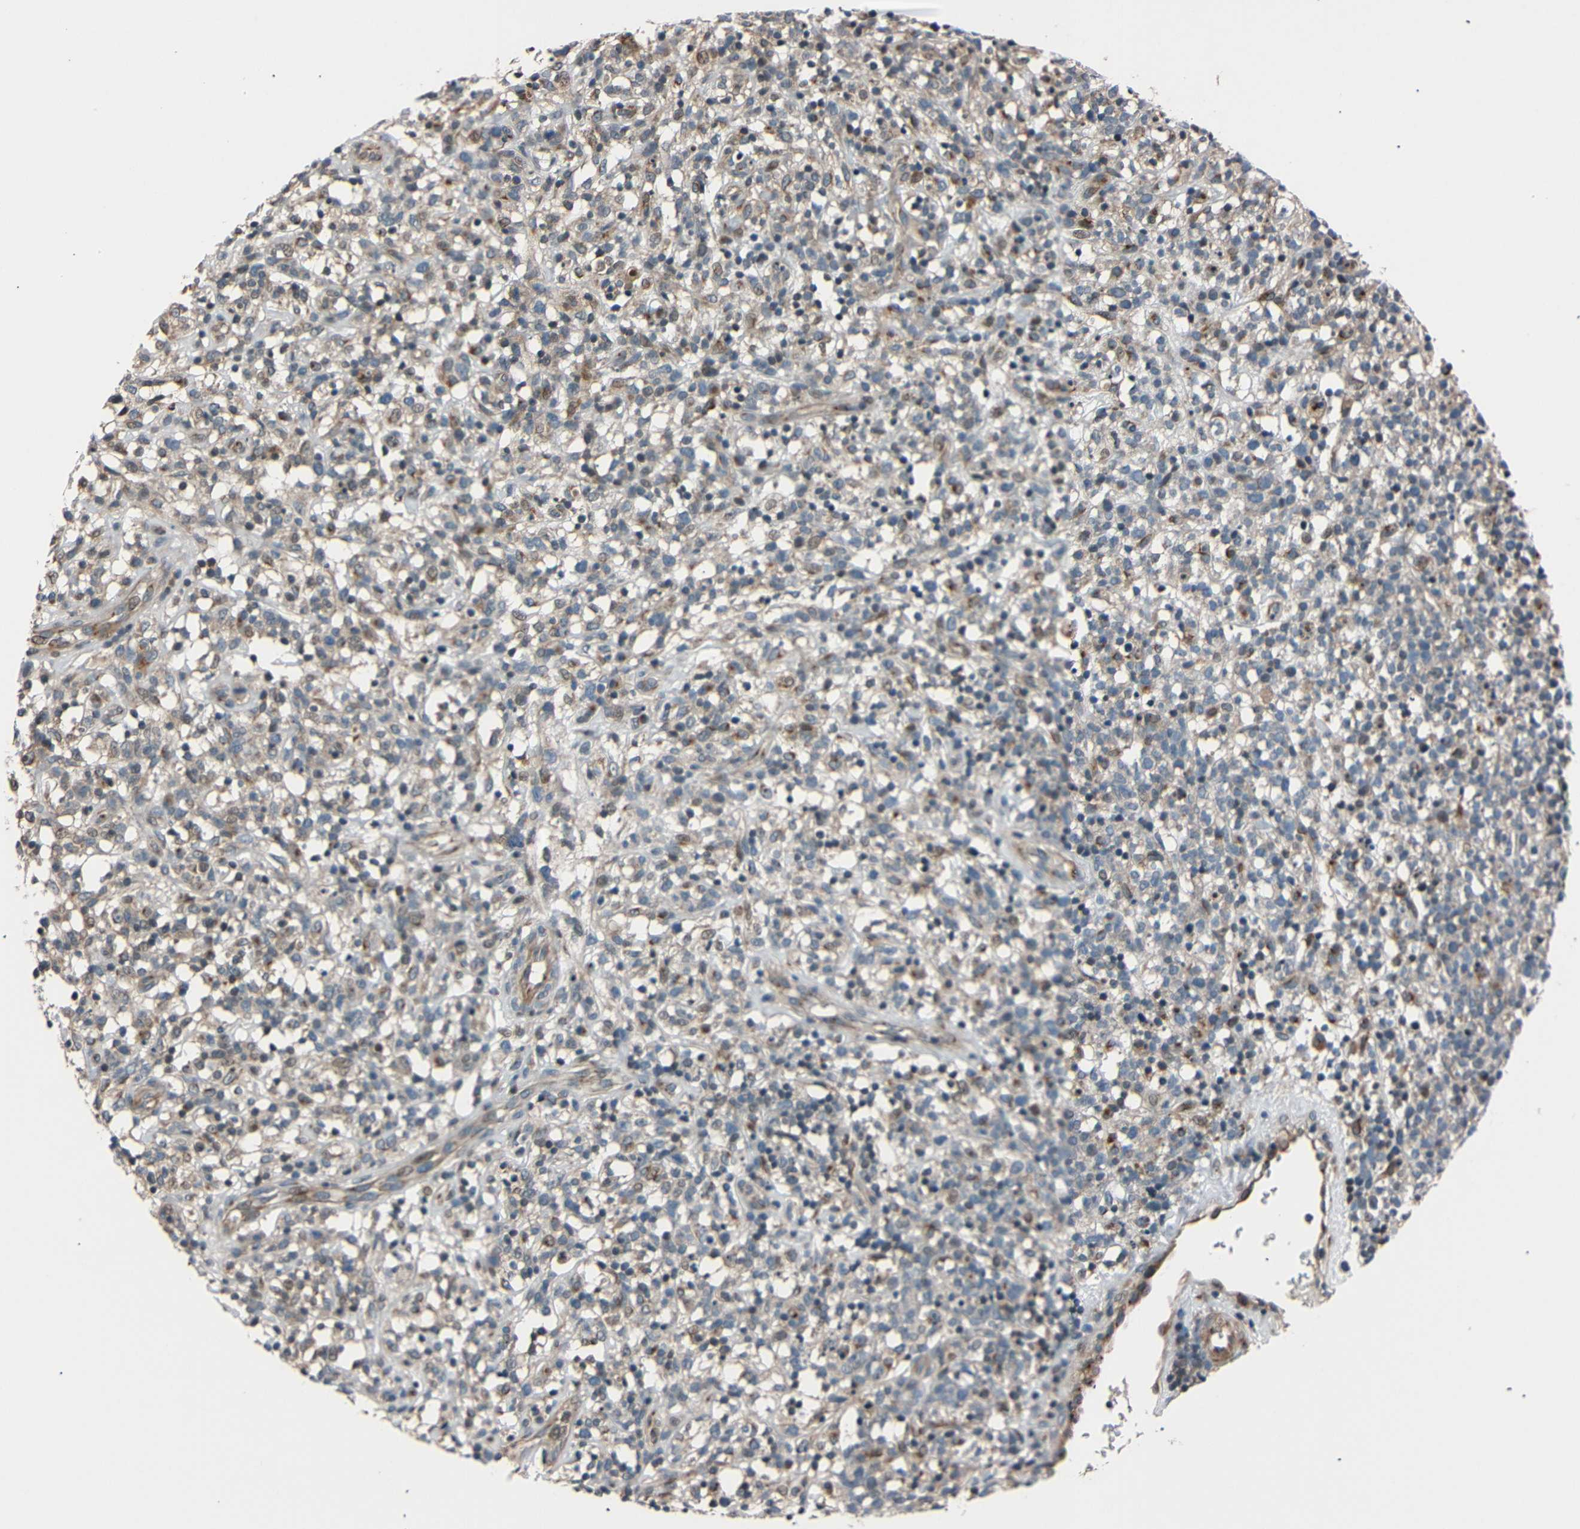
{"staining": {"intensity": "weak", "quantity": "<25%", "location": "cytoplasmic/membranous"}, "tissue": "lymphoma", "cell_type": "Tumor cells", "image_type": "cancer", "snomed": [{"axis": "morphology", "description": "Malignant lymphoma, non-Hodgkin's type, High grade"}, {"axis": "topography", "description": "Lymph node"}], "caption": "Tumor cells are negative for brown protein staining in lymphoma.", "gene": "AKAP9", "patient": {"sex": "female", "age": 73}}